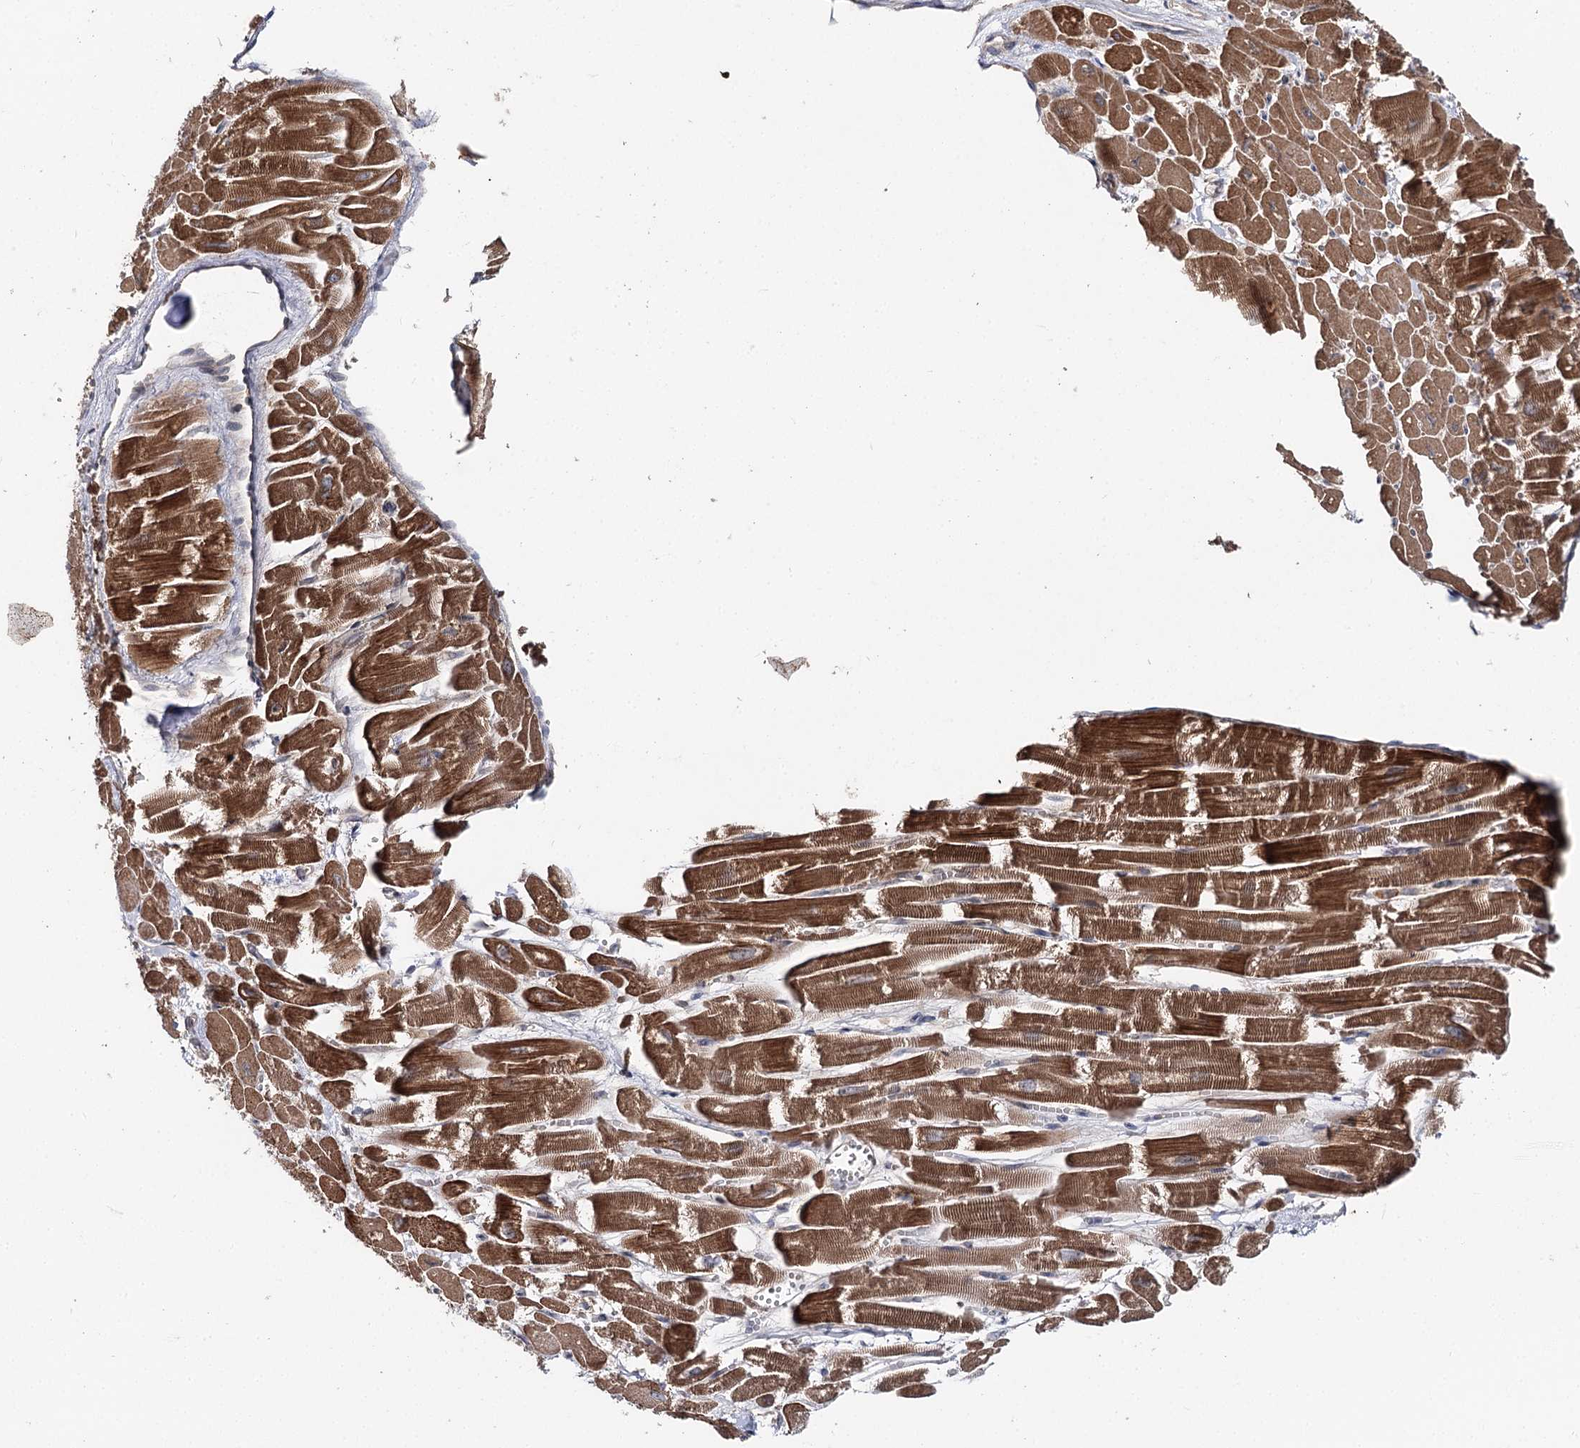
{"staining": {"intensity": "strong", "quantity": ">75%", "location": "cytoplasmic/membranous"}, "tissue": "heart muscle", "cell_type": "Cardiomyocytes", "image_type": "normal", "snomed": [{"axis": "morphology", "description": "Normal tissue, NOS"}, {"axis": "topography", "description": "Heart"}], "caption": "This histopathology image exhibits immunohistochemistry (IHC) staining of normal human heart muscle, with high strong cytoplasmic/membranous expression in approximately >75% of cardiomyocytes.", "gene": "MSANTD2", "patient": {"sex": "male", "age": 54}}